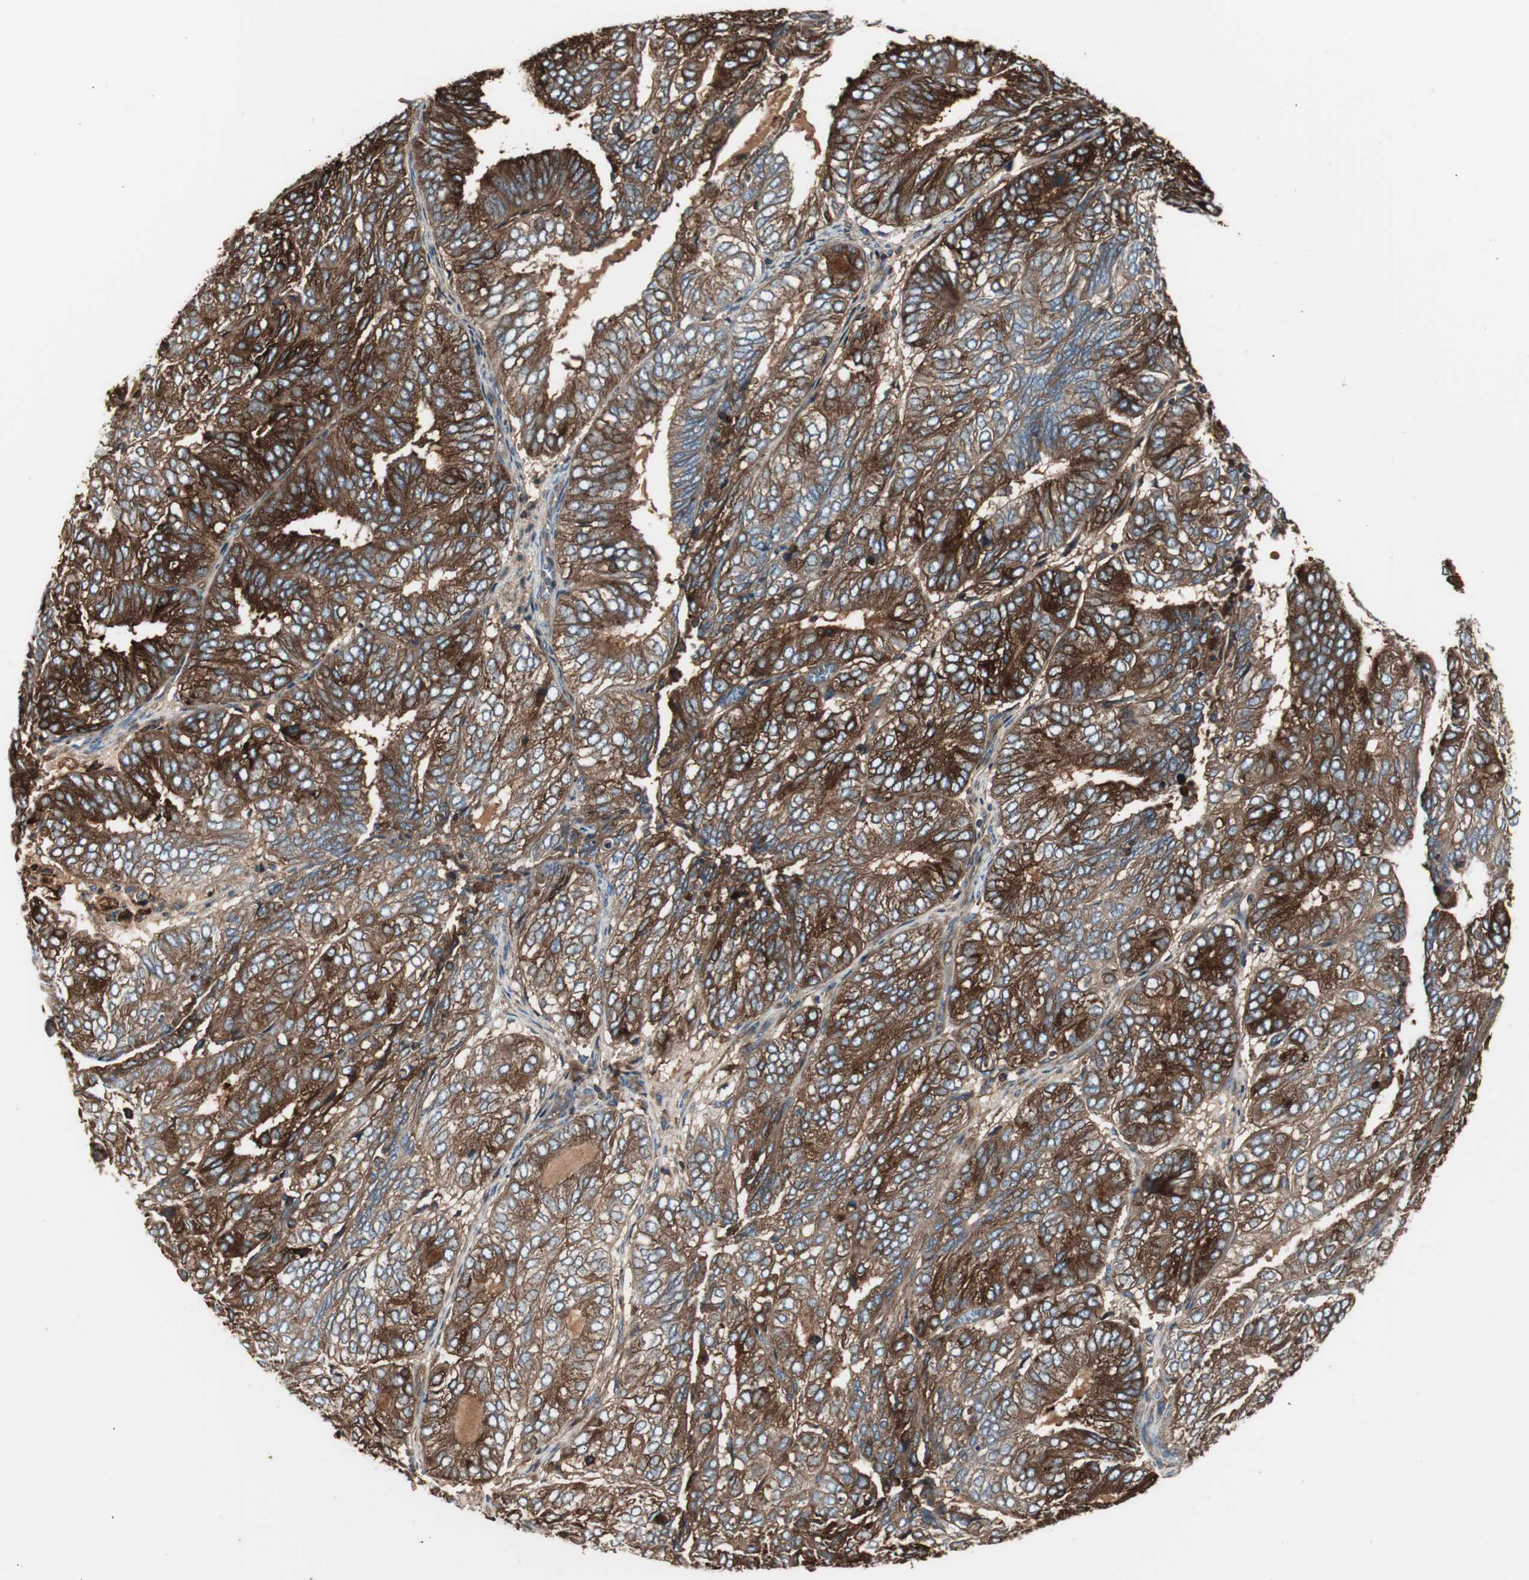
{"staining": {"intensity": "strong", "quantity": ">75%", "location": "cytoplasmic/membranous"}, "tissue": "endometrial cancer", "cell_type": "Tumor cells", "image_type": "cancer", "snomed": [{"axis": "morphology", "description": "Adenocarcinoma, NOS"}, {"axis": "topography", "description": "Uterus"}], "caption": "Immunohistochemistry (IHC) of endometrial cancer (adenocarcinoma) shows high levels of strong cytoplasmic/membranous positivity in approximately >75% of tumor cells.", "gene": "B2M", "patient": {"sex": "female", "age": 60}}